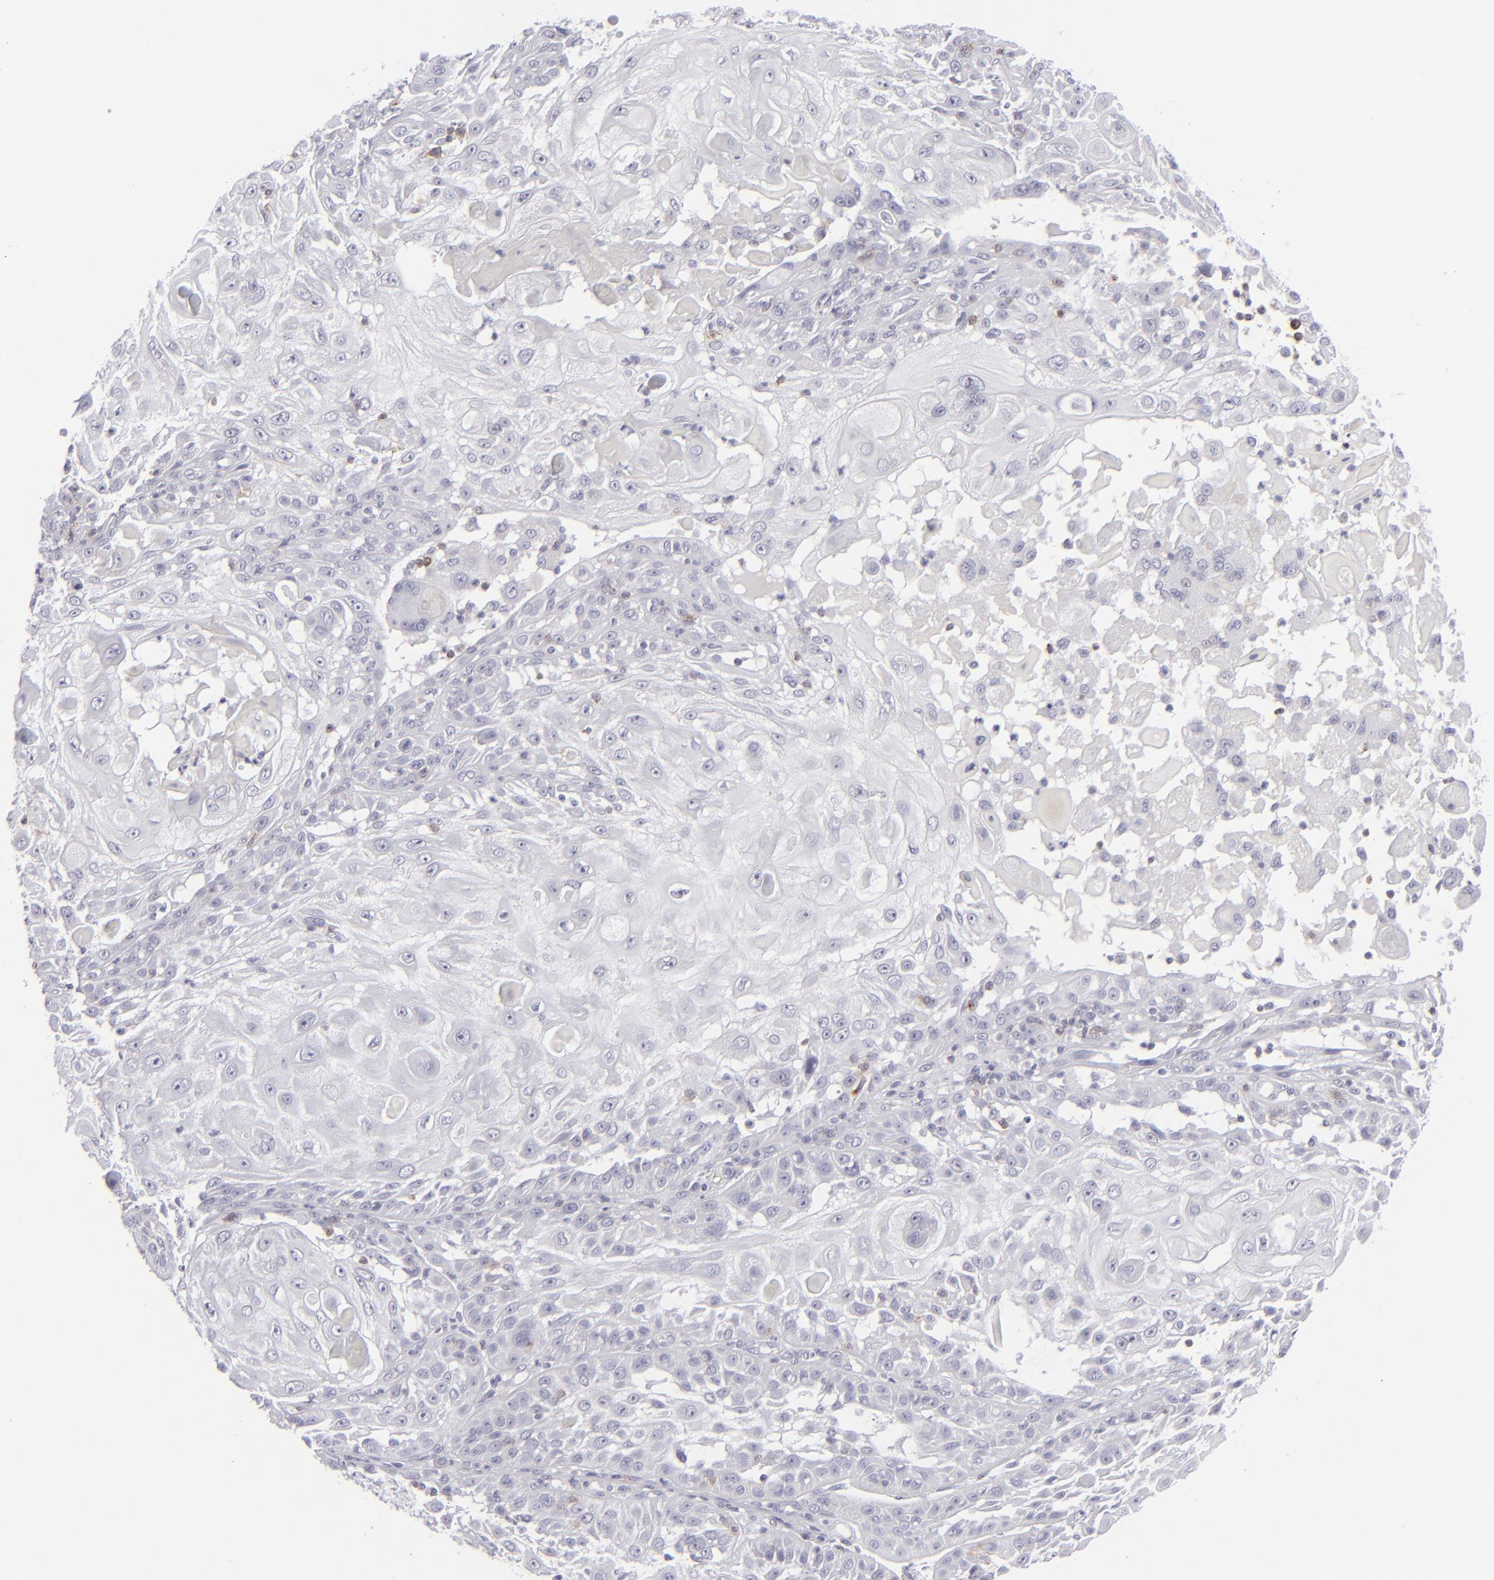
{"staining": {"intensity": "negative", "quantity": "none", "location": "none"}, "tissue": "skin cancer", "cell_type": "Tumor cells", "image_type": "cancer", "snomed": [{"axis": "morphology", "description": "Squamous cell carcinoma, NOS"}, {"axis": "topography", "description": "Skin"}], "caption": "Tumor cells show no significant protein positivity in skin cancer (squamous cell carcinoma).", "gene": "CD7", "patient": {"sex": "female", "age": 89}}